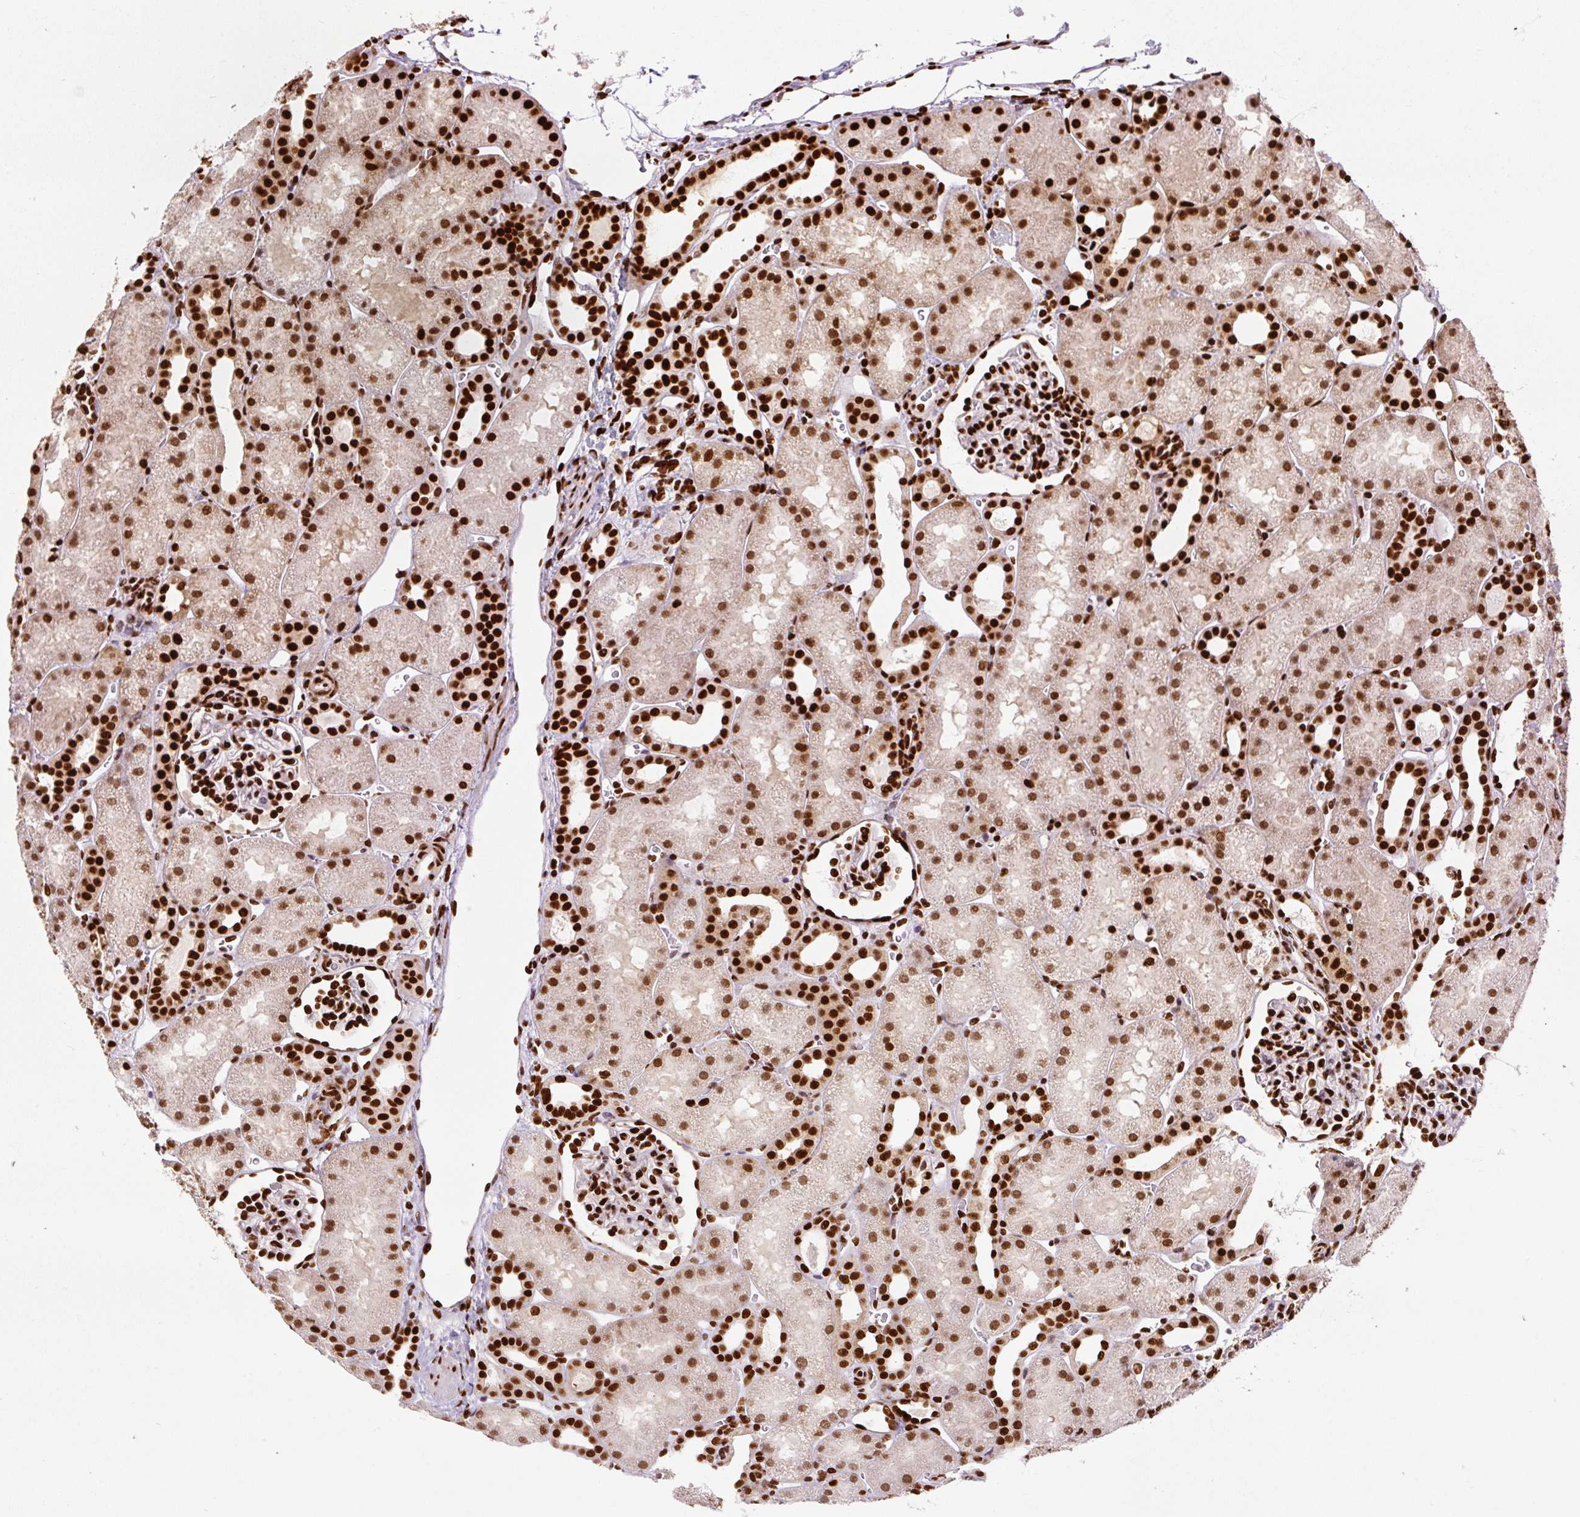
{"staining": {"intensity": "strong", "quantity": ">75%", "location": "nuclear"}, "tissue": "kidney", "cell_type": "Cells in glomeruli", "image_type": "normal", "snomed": [{"axis": "morphology", "description": "Normal tissue, NOS"}, {"axis": "topography", "description": "Kidney"}], "caption": "An IHC photomicrograph of normal tissue is shown. Protein staining in brown labels strong nuclear positivity in kidney within cells in glomeruli. The protein is stained brown, and the nuclei are stained in blue (DAB (3,3'-diaminobenzidine) IHC with brightfield microscopy, high magnification).", "gene": "FUS", "patient": {"sex": "male", "age": 2}}